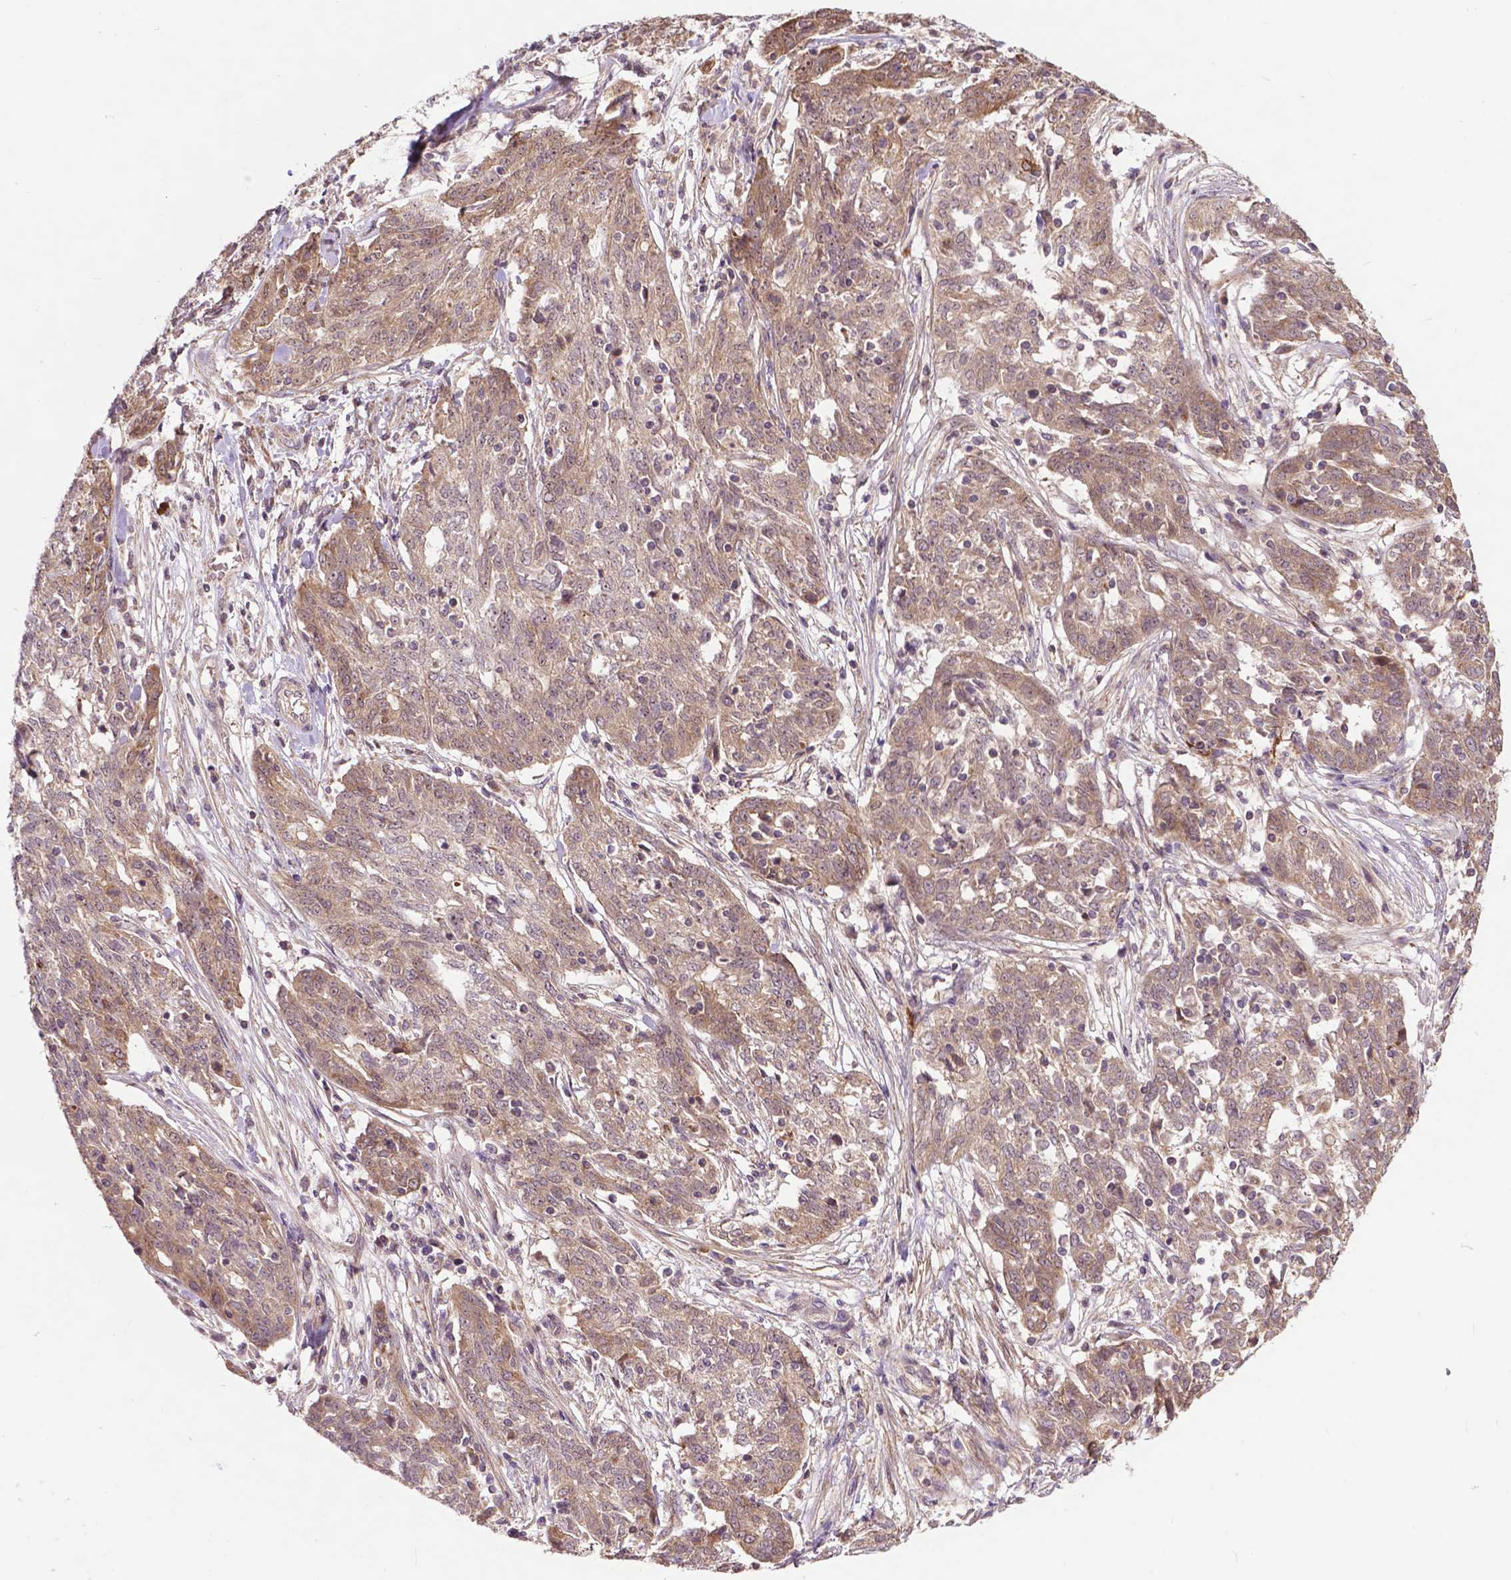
{"staining": {"intensity": "moderate", "quantity": ">75%", "location": "cytoplasmic/membranous"}, "tissue": "ovarian cancer", "cell_type": "Tumor cells", "image_type": "cancer", "snomed": [{"axis": "morphology", "description": "Cystadenocarcinoma, serous, NOS"}, {"axis": "topography", "description": "Ovary"}], "caption": "DAB immunohistochemical staining of human ovarian cancer (serous cystadenocarcinoma) displays moderate cytoplasmic/membranous protein expression in about >75% of tumor cells.", "gene": "PARP3", "patient": {"sex": "female", "age": 67}}